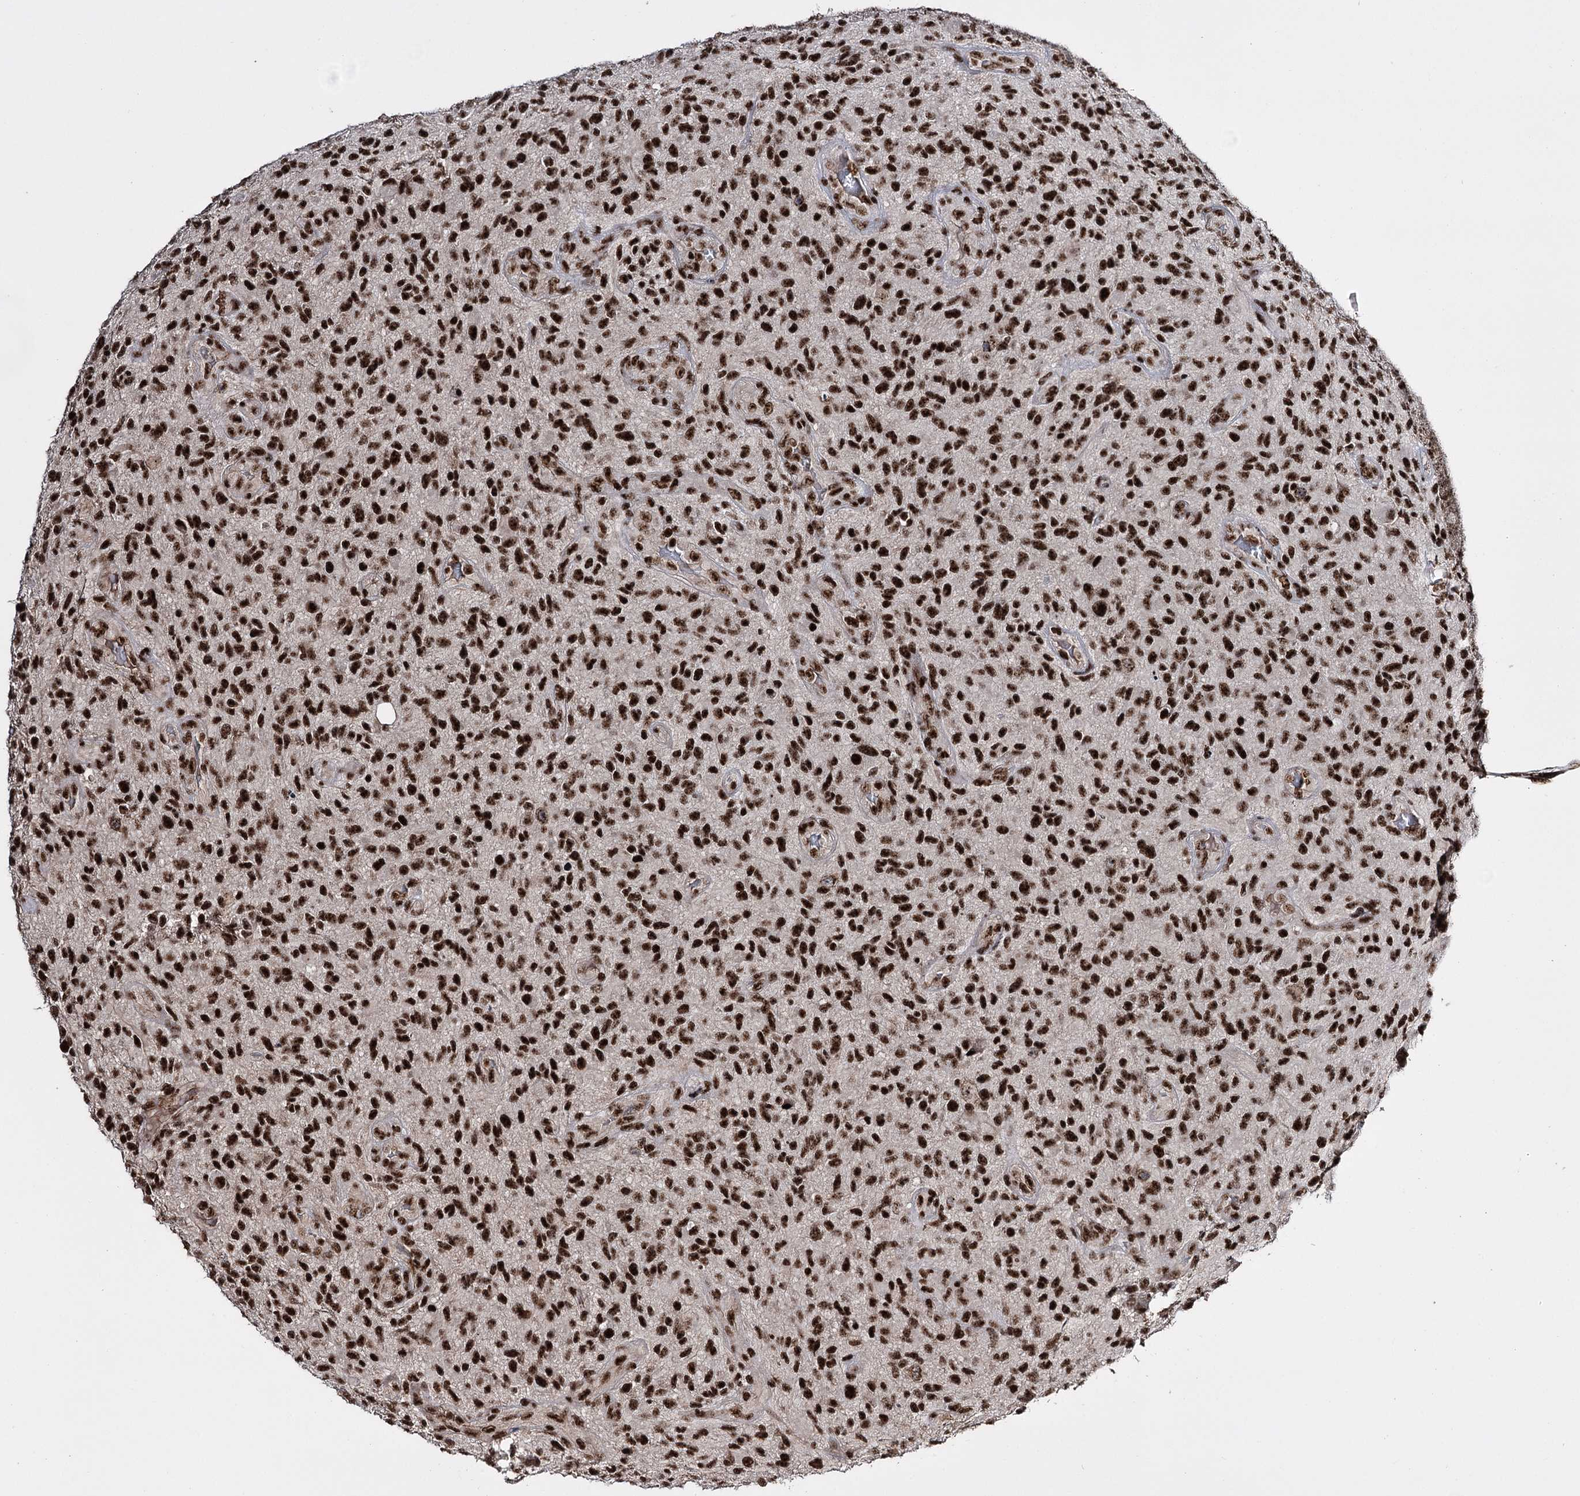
{"staining": {"intensity": "strong", "quantity": ">75%", "location": "nuclear"}, "tissue": "glioma", "cell_type": "Tumor cells", "image_type": "cancer", "snomed": [{"axis": "morphology", "description": "Glioma, malignant, High grade"}, {"axis": "topography", "description": "Brain"}], "caption": "Tumor cells exhibit high levels of strong nuclear staining in approximately >75% of cells in malignant glioma (high-grade). (brown staining indicates protein expression, while blue staining denotes nuclei).", "gene": "PRPF40A", "patient": {"sex": "male", "age": 47}}